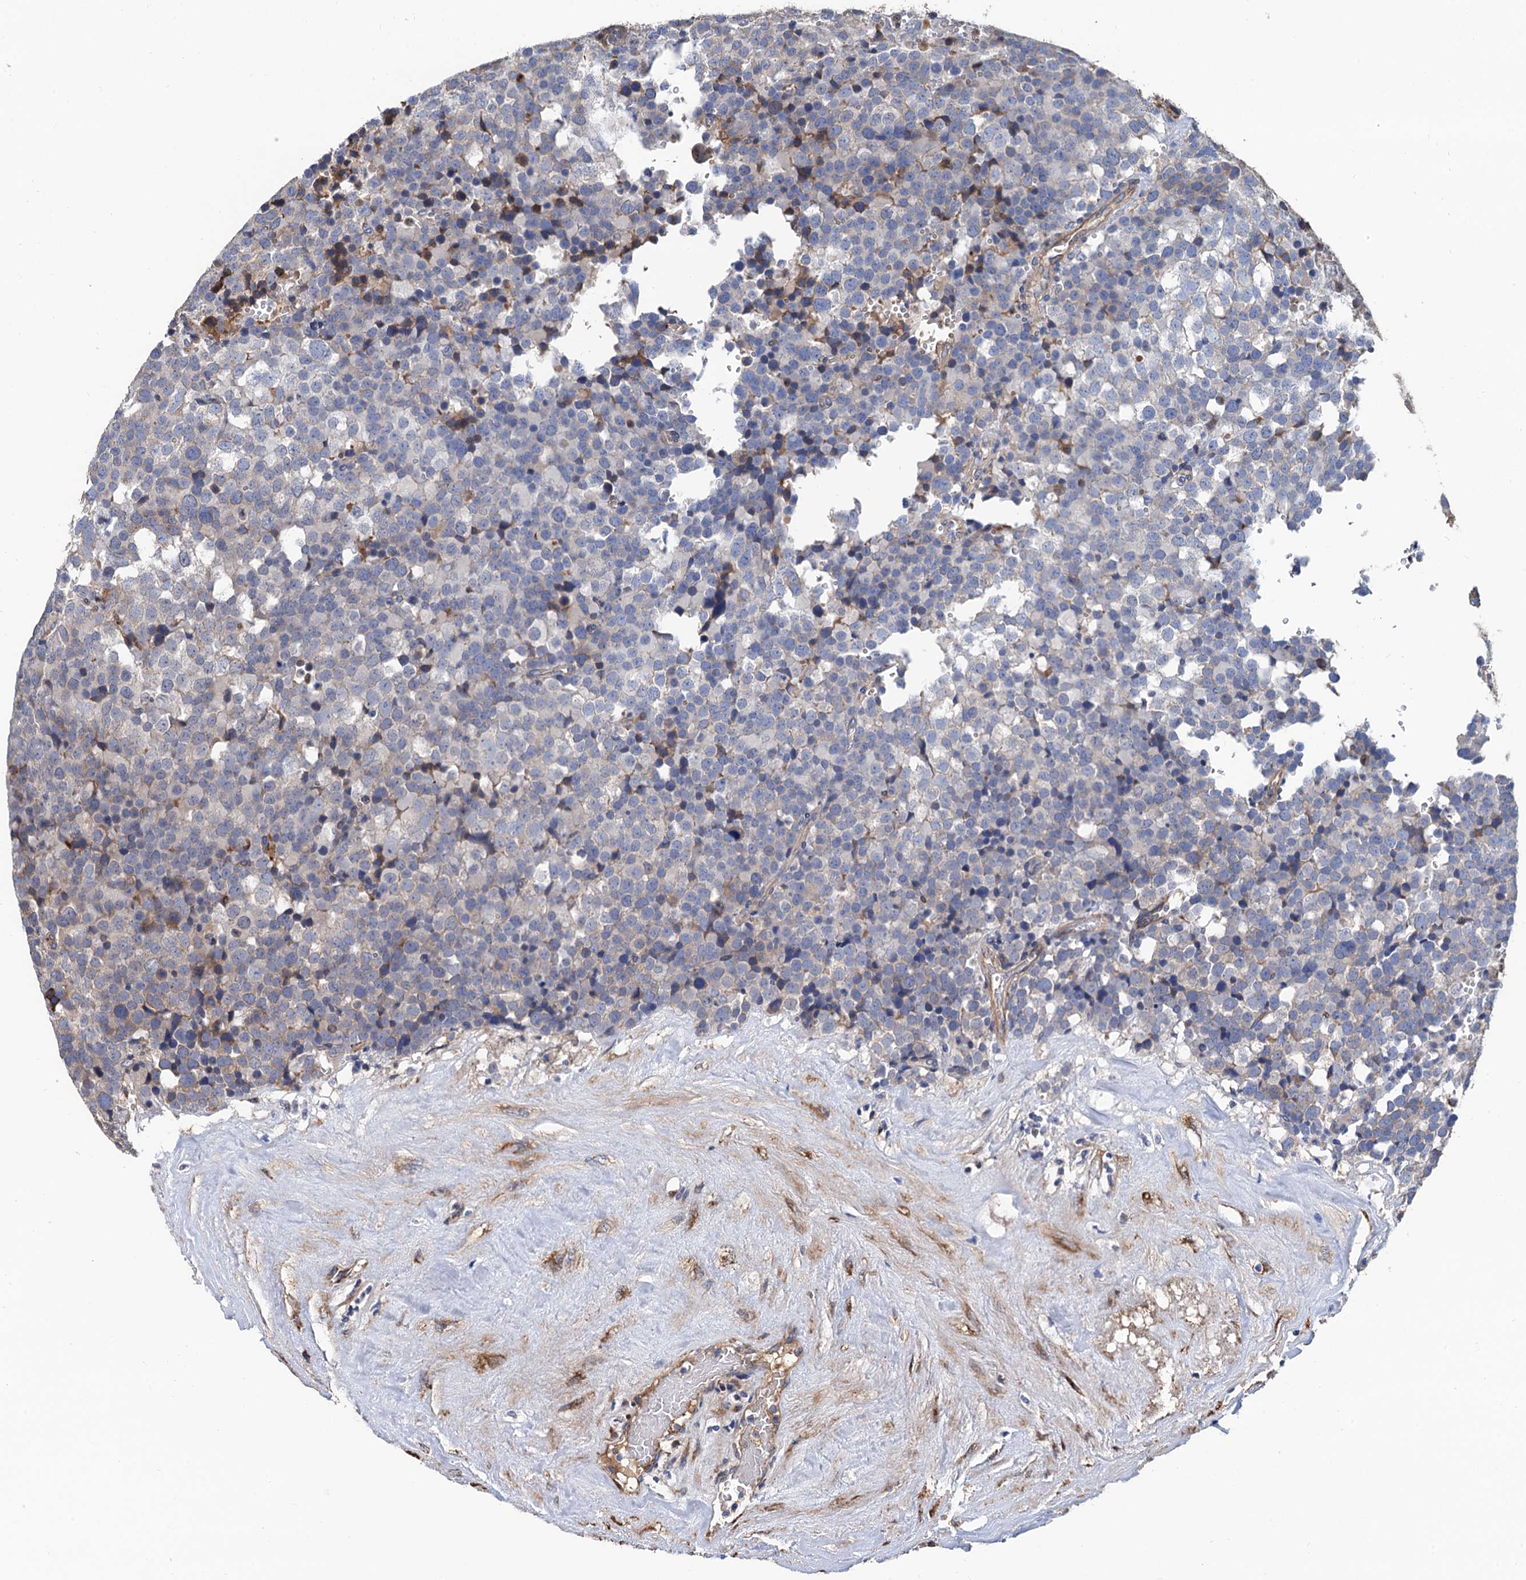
{"staining": {"intensity": "negative", "quantity": "none", "location": "none"}, "tissue": "testis cancer", "cell_type": "Tumor cells", "image_type": "cancer", "snomed": [{"axis": "morphology", "description": "Seminoma, NOS"}, {"axis": "topography", "description": "Testis"}], "caption": "This image is of testis seminoma stained with immunohistochemistry to label a protein in brown with the nuclei are counter-stained blue. There is no positivity in tumor cells. Nuclei are stained in blue.", "gene": "CNNM1", "patient": {"sex": "male", "age": 71}}